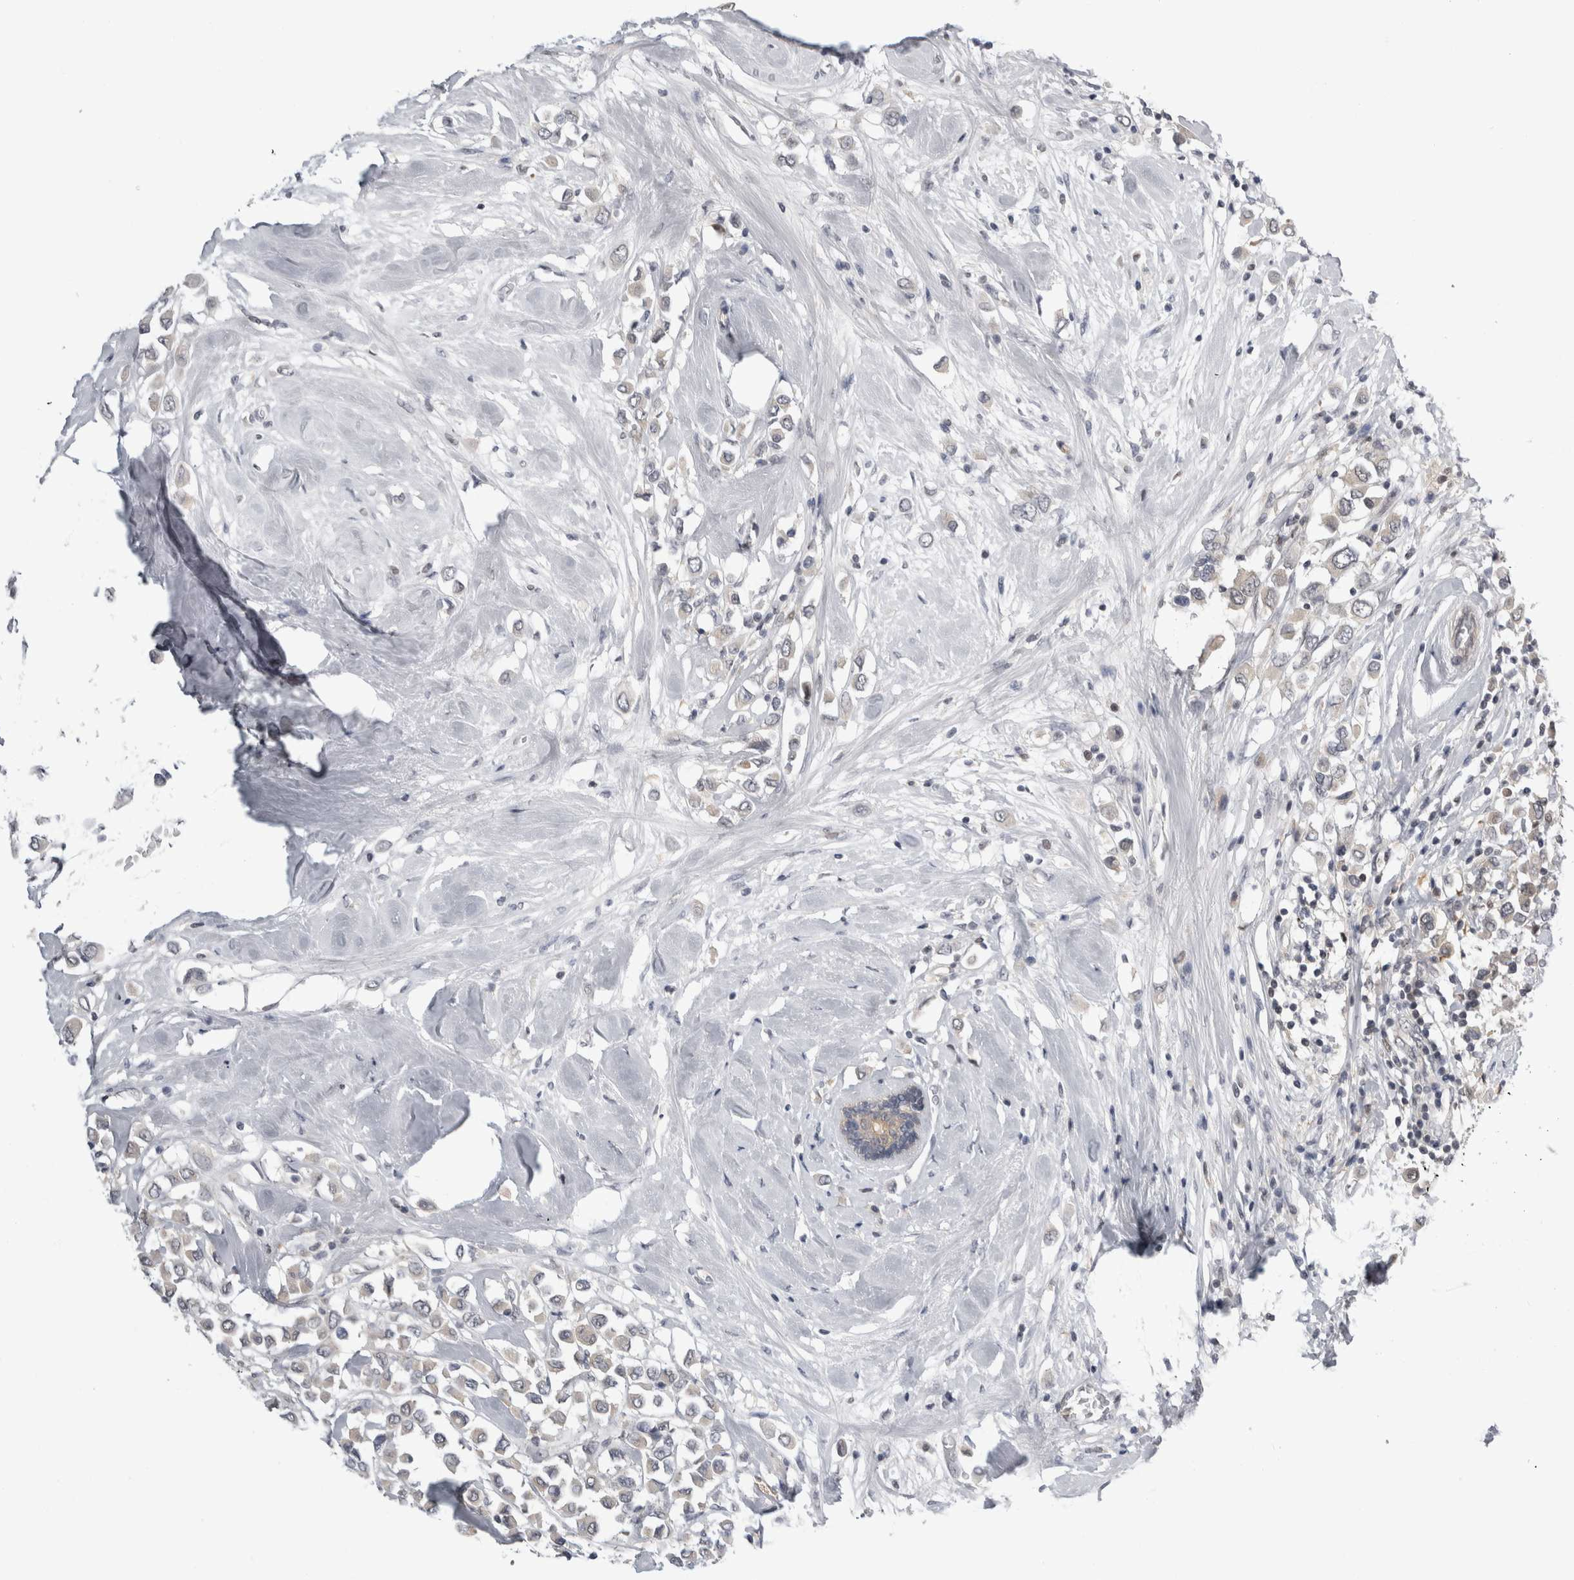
{"staining": {"intensity": "negative", "quantity": "none", "location": "none"}, "tissue": "breast cancer", "cell_type": "Tumor cells", "image_type": "cancer", "snomed": [{"axis": "morphology", "description": "Duct carcinoma"}, {"axis": "topography", "description": "Breast"}], "caption": "The micrograph demonstrates no staining of tumor cells in breast cancer.", "gene": "PSMB2", "patient": {"sex": "female", "age": 61}}